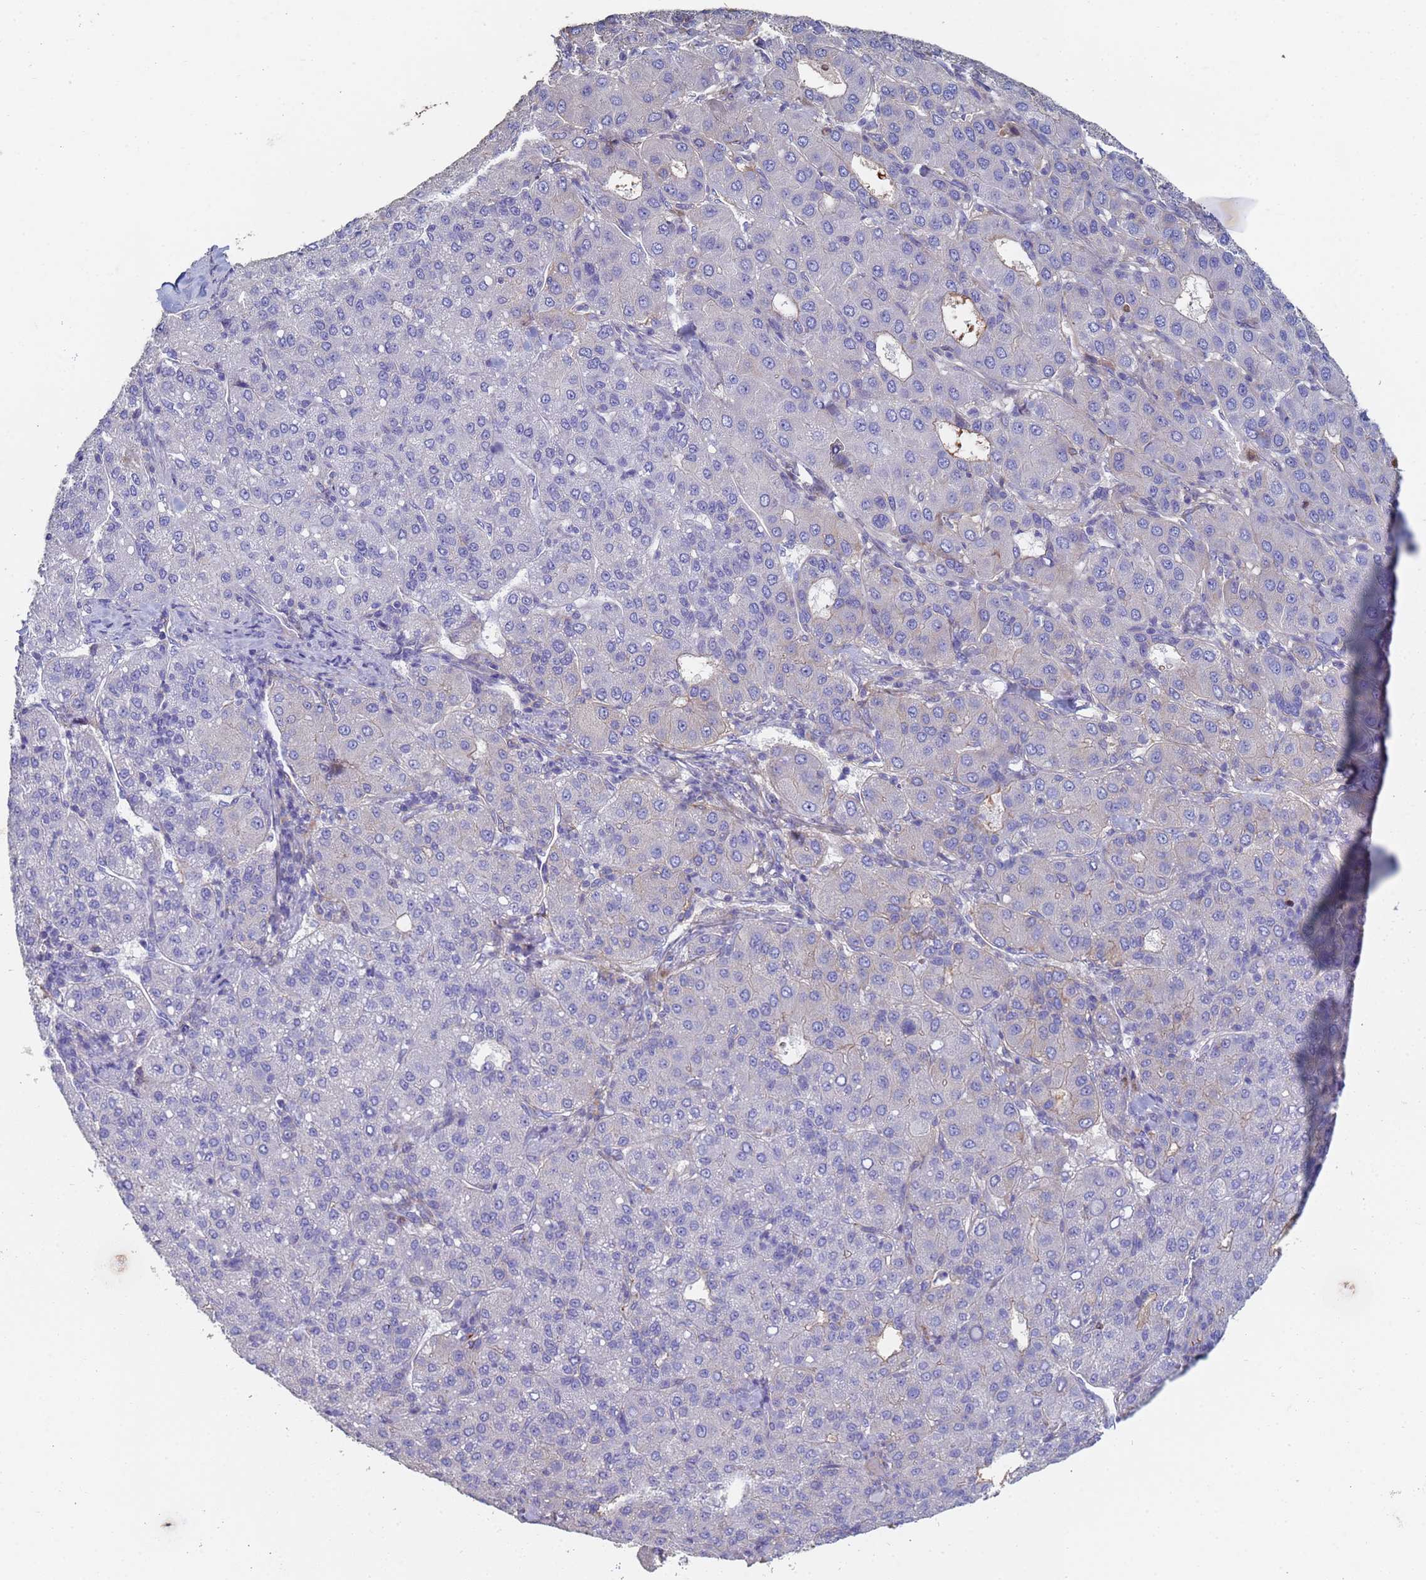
{"staining": {"intensity": "negative", "quantity": "none", "location": "none"}, "tissue": "liver cancer", "cell_type": "Tumor cells", "image_type": "cancer", "snomed": [{"axis": "morphology", "description": "Carcinoma, Hepatocellular, NOS"}, {"axis": "topography", "description": "Liver"}], "caption": "The image demonstrates no staining of tumor cells in liver cancer. (DAB (3,3'-diaminobenzidine) immunohistochemistry with hematoxylin counter stain).", "gene": "ABCA8", "patient": {"sex": "male", "age": 65}}